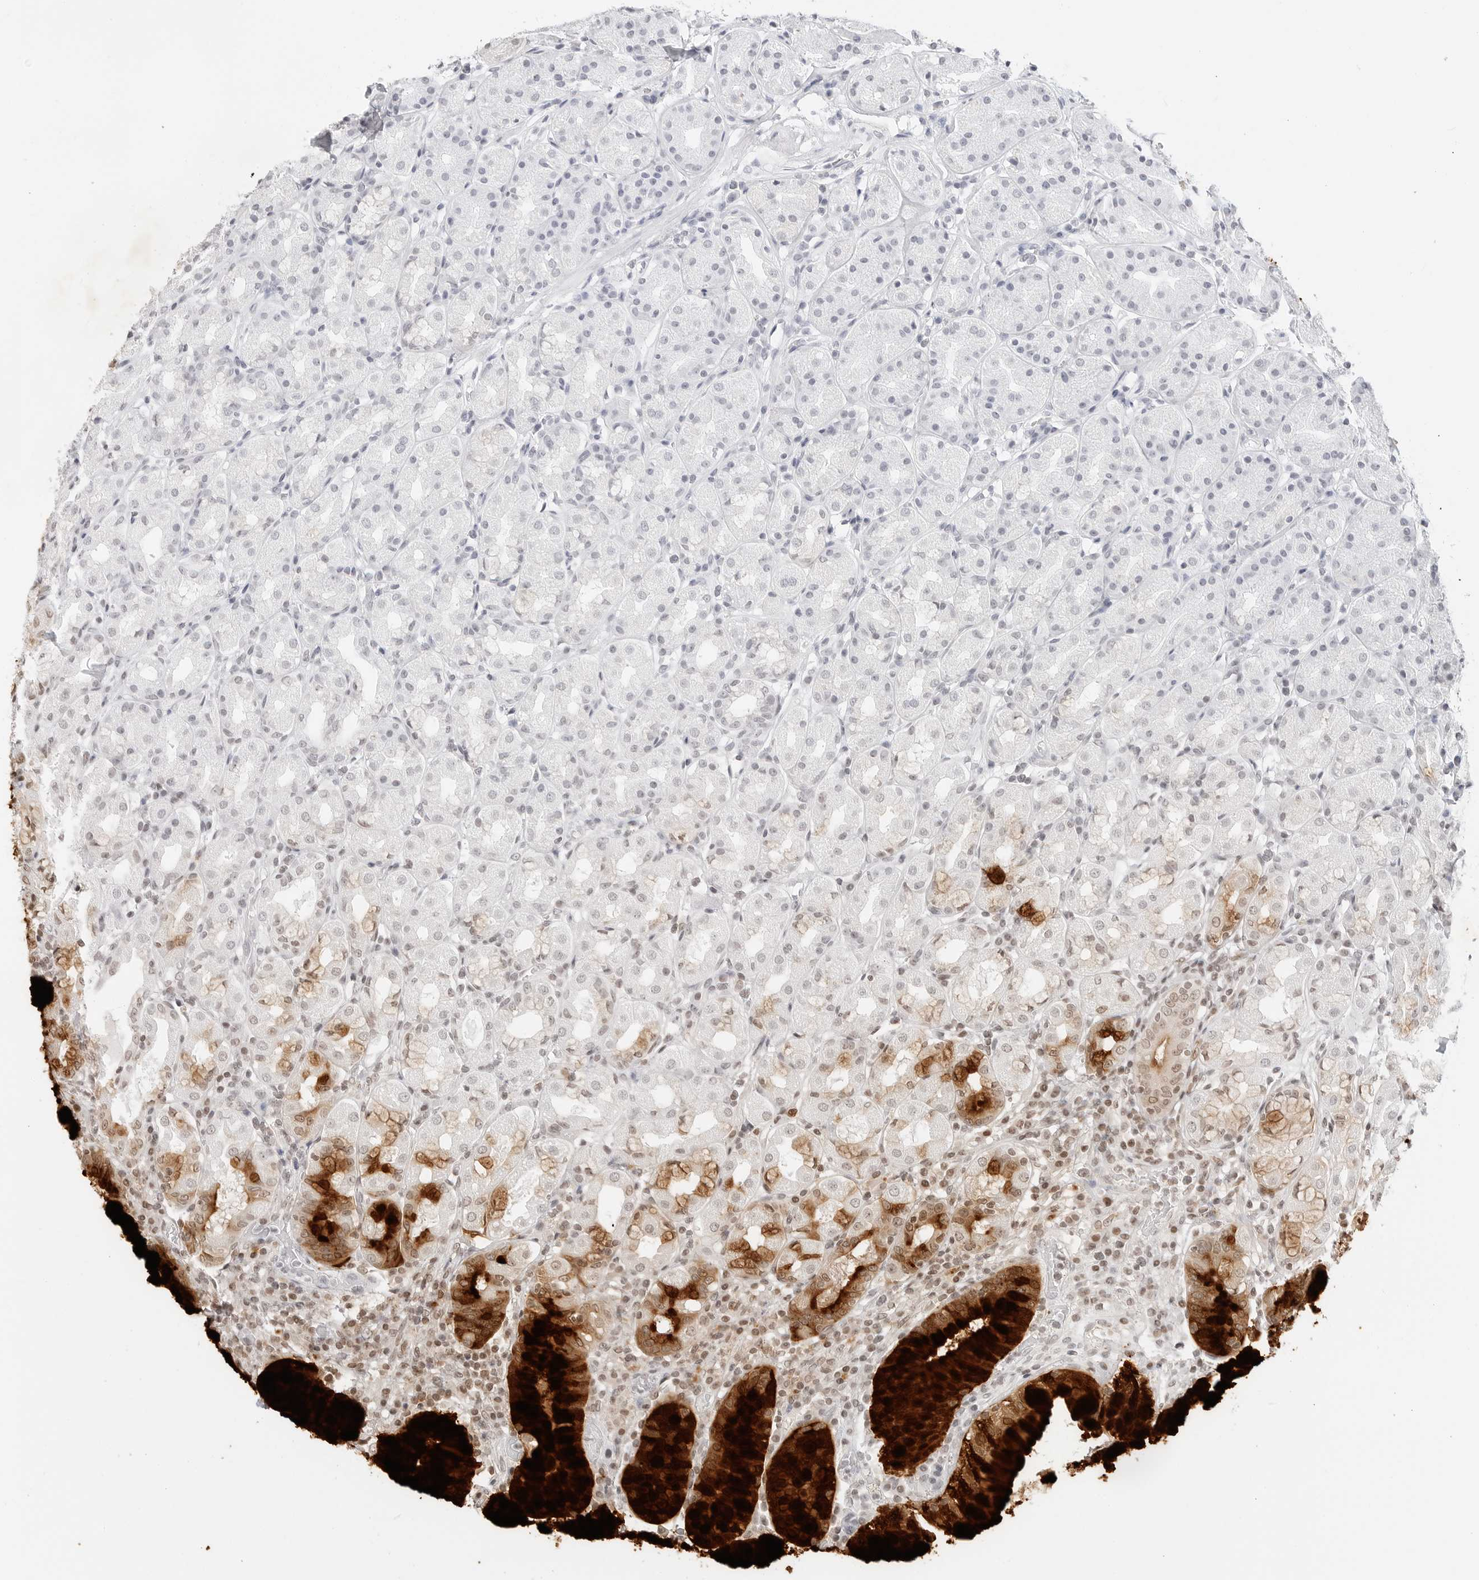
{"staining": {"intensity": "strong", "quantity": "25%-75%", "location": "cytoplasmic/membranous"}, "tissue": "stomach", "cell_type": "Glandular cells", "image_type": "normal", "snomed": [{"axis": "morphology", "description": "Normal tissue, NOS"}, {"axis": "topography", "description": "Stomach, lower"}], "caption": "IHC micrograph of benign human stomach stained for a protein (brown), which exhibits high levels of strong cytoplasmic/membranous expression in approximately 25%-75% of glandular cells.", "gene": "TFF2", "patient": {"sex": "female", "age": 56}}